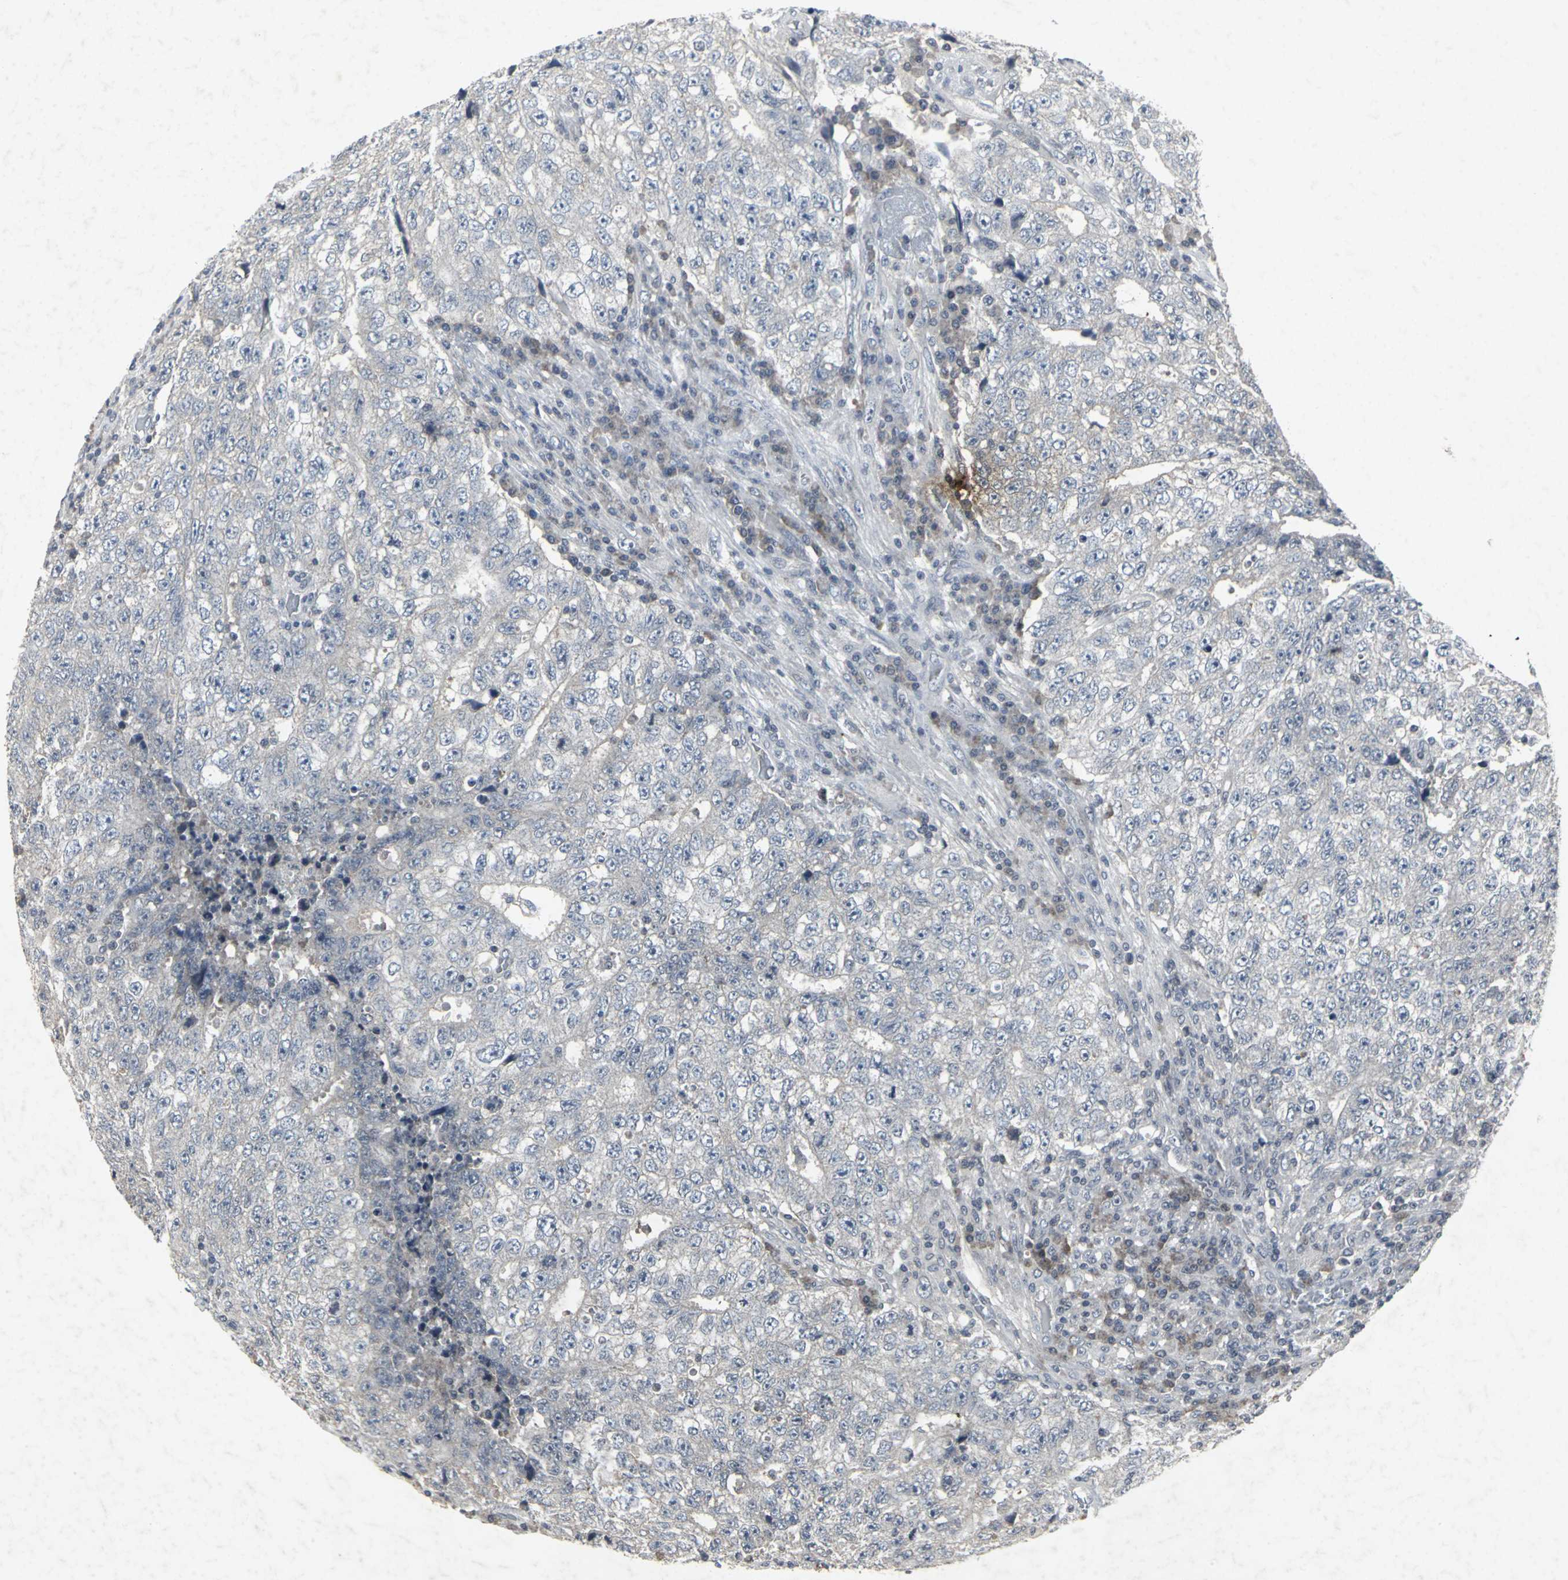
{"staining": {"intensity": "negative", "quantity": "none", "location": "none"}, "tissue": "testis cancer", "cell_type": "Tumor cells", "image_type": "cancer", "snomed": [{"axis": "morphology", "description": "Necrosis, NOS"}, {"axis": "morphology", "description": "Carcinoma, Embryonal, NOS"}, {"axis": "topography", "description": "Testis"}], "caption": "Testis cancer was stained to show a protein in brown. There is no significant staining in tumor cells.", "gene": "BMP4", "patient": {"sex": "male", "age": 19}}